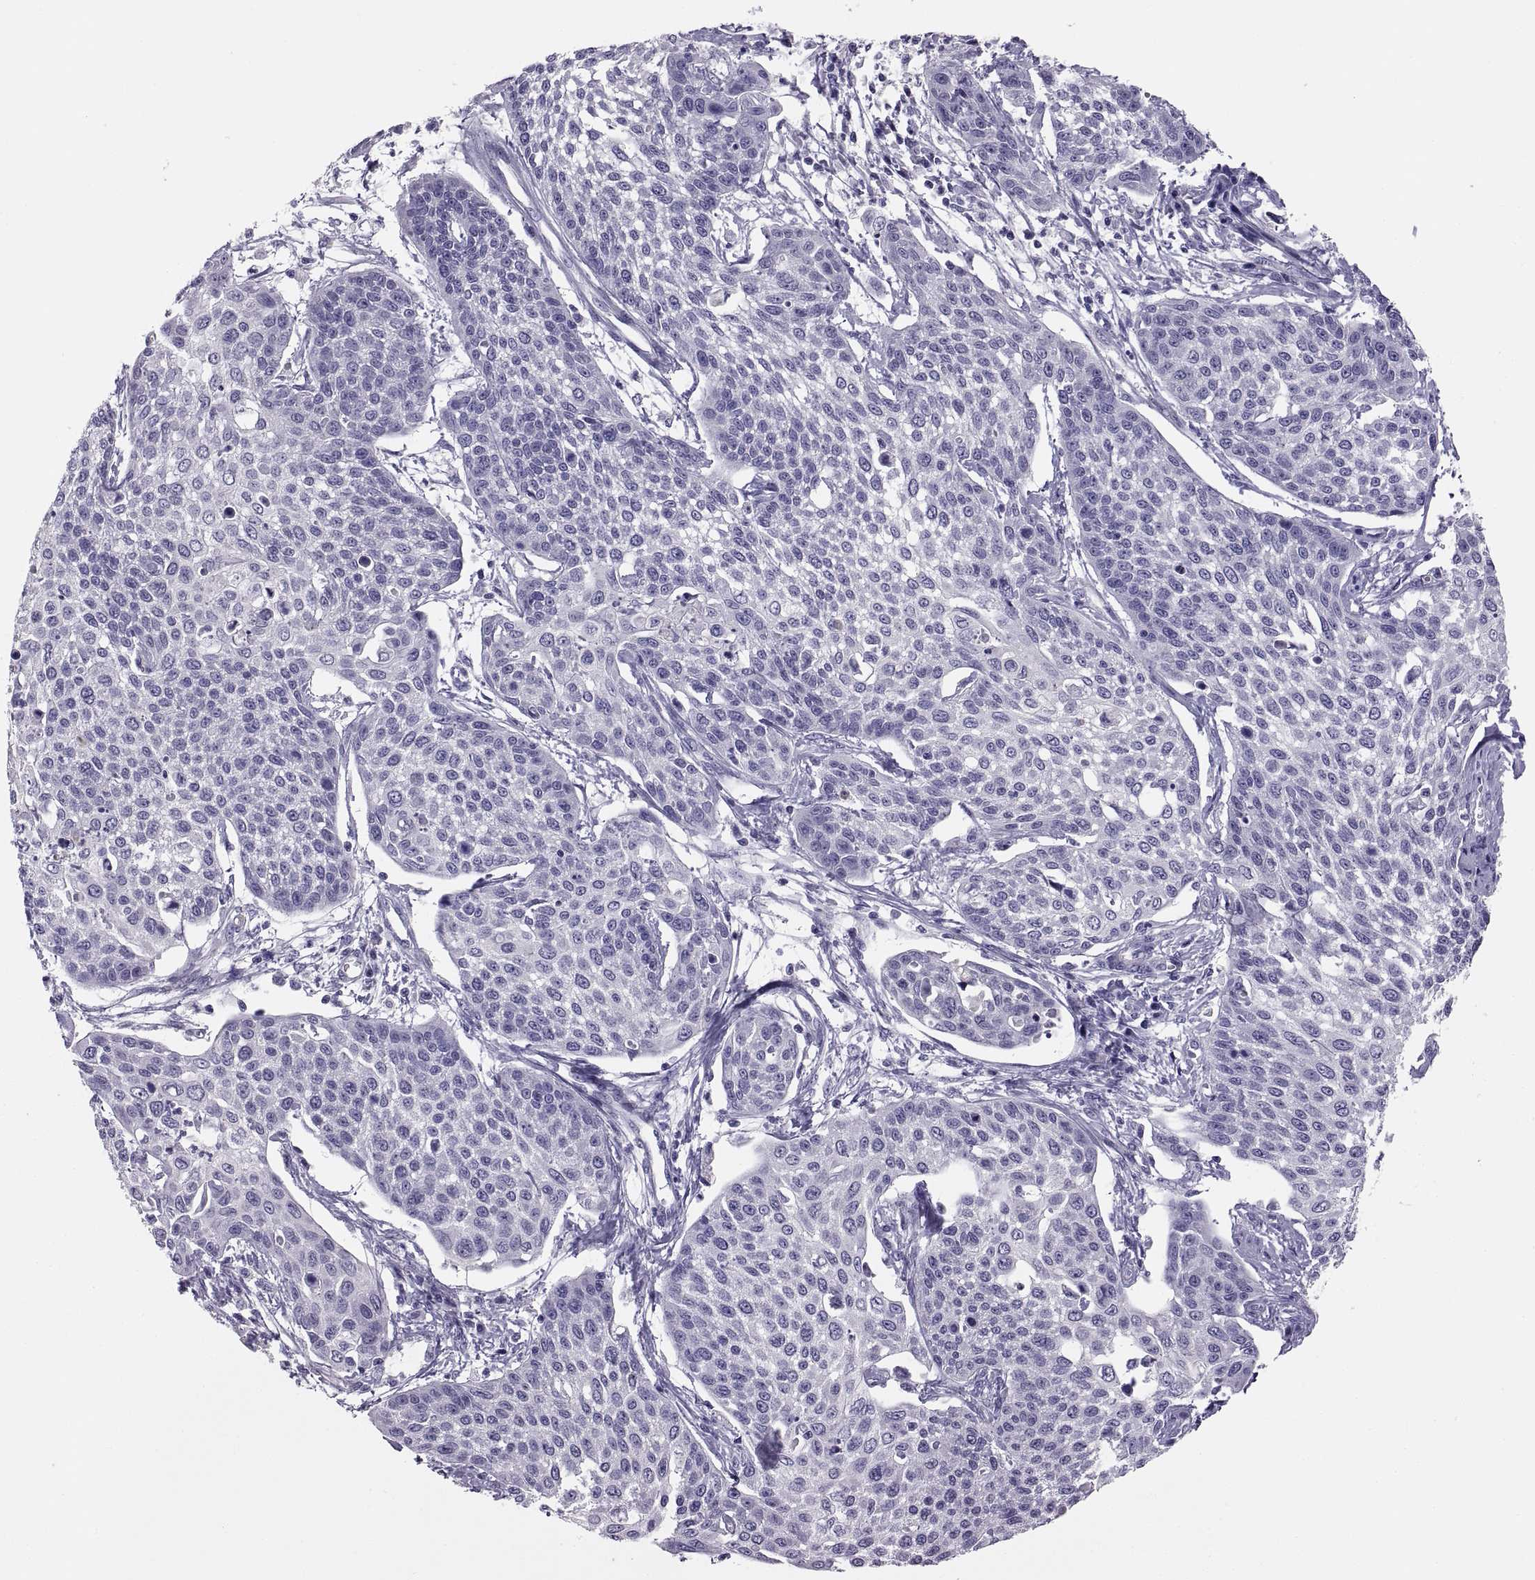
{"staining": {"intensity": "negative", "quantity": "none", "location": "none"}, "tissue": "cervical cancer", "cell_type": "Tumor cells", "image_type": "cancer", "snomed": [{"axis": "morphology", "description": "Squamous cell carcinoma, NOS"}, {"axis": "topography", "description": "Cervix"}], "caption": "The immunohistochemistry (IHC) micrograph has no significant expression in tumor cells of squamous cell carcinoma (cervical) tissue.", "gene": "STRC", "patient": {"sex": "female", "age": 34}}